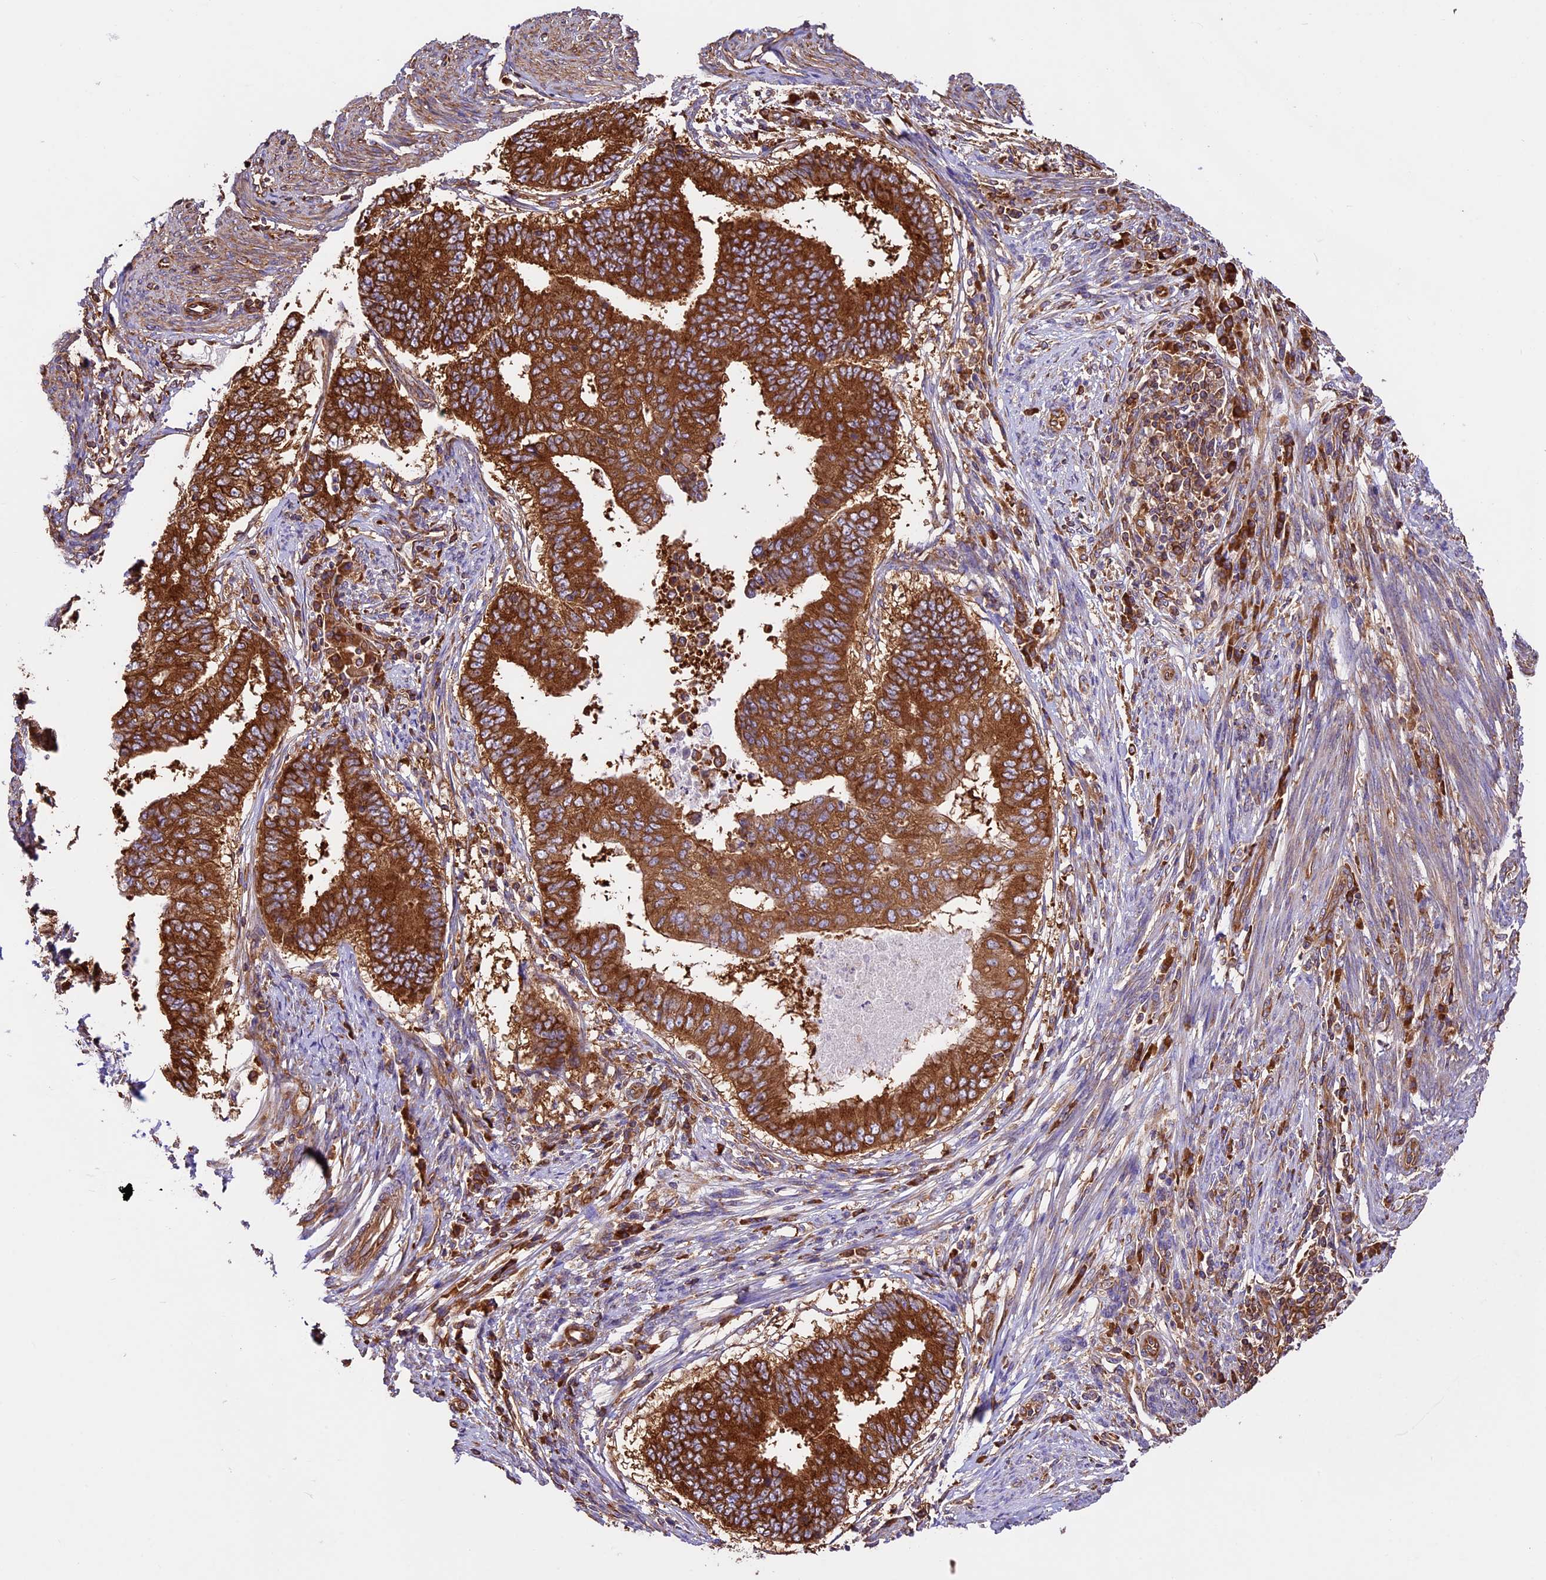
{"staining": {"intensity": "strong", "quantity": ">75%", "location": "cytoplasmic/membranous"}, "tissue": "endometrial cancer", "cell_type": "Tumor cells", "image_type": "cancer", "snomed": [{"axis": "morphology", "description": "Polyp, NOS"}, {"axis": "morphology", "description": "Adenocarcinoma, NOS"}, {"axis": "morphology", "description": "Adenoma, NOS"}, {"axis": "topography", "description": "Endometrium"}], "caption": "This is an image of IHC staining of endometrial cancer, which shows strong staining in the cytoplasmic/membranous of tumor cells.", "gene": "KARS1", "patient": {"sex": "female", "age": 79}}